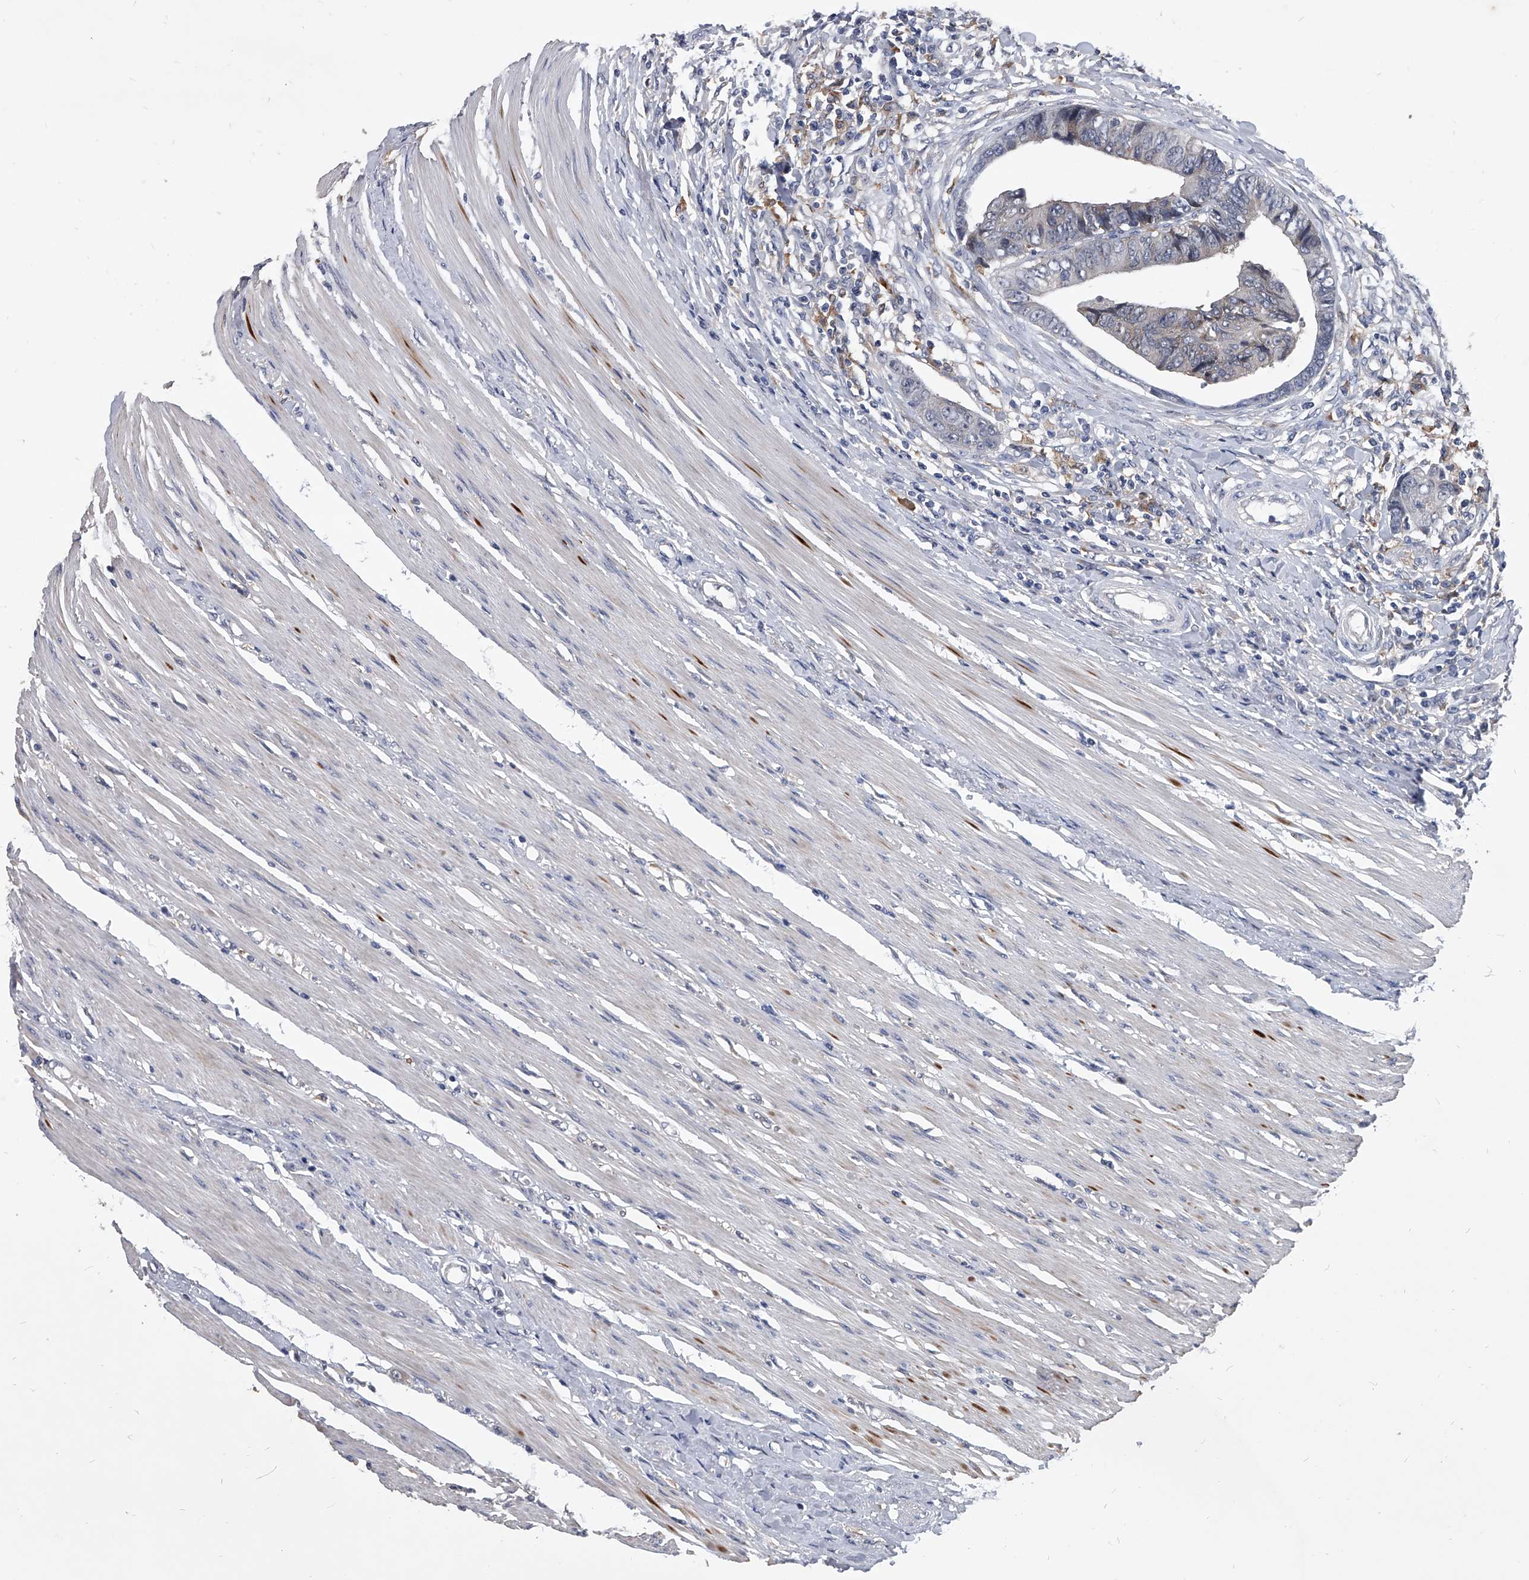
{"staining": {"intensity": "negative", "quantity": "none", "location": "none"}, "tissue": "colorectal cancer", "cell_type": "Tumor cells", "image_type": "cancer", "snomed": [{"axis": "morphology", "description": "Adenocarcinoma, NOS"}, {"axis": "topography", "description": "Rectum"}], "caption": "A histopathology image of colorectal cancer stained for a protein shows no brown staining in tumor cells.", "gene": "MAP4K3", "patient": {"sex": "male", "age": 84}}